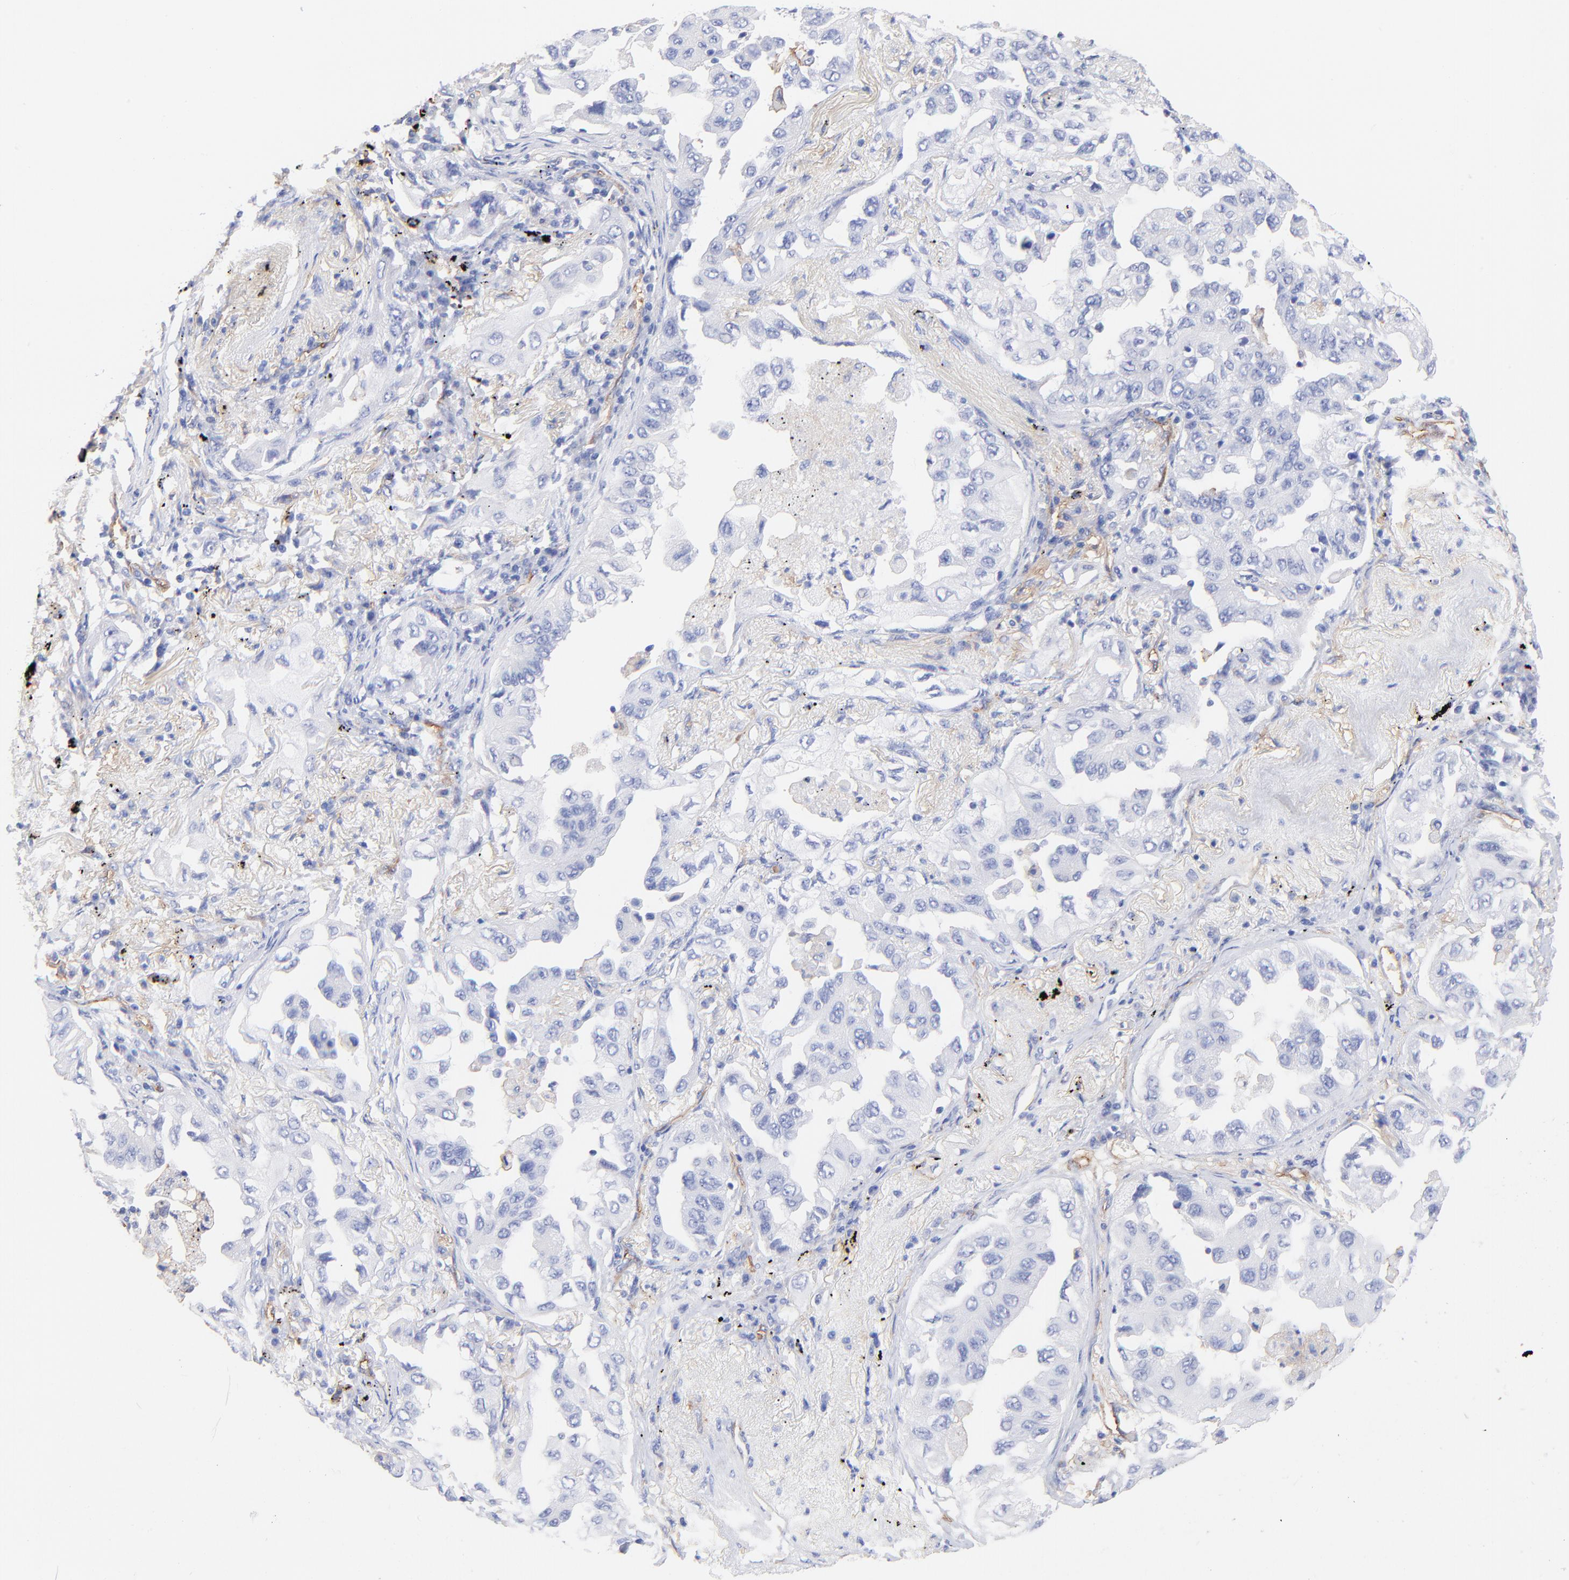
{"staining": {"intensity": "negative", "quantity": "none", "location": "none"}, "tissue": "lung cancer", "cell_type": "Tumor cells", "image_type": "cancer", "snomed": [{"axis": "morphology", "description": "Adenocarcinoma, NOS"}, {"axis": "topography", "description": "Lung"}], "caption": "Immunohistochemistry (IHC) of human lung adenocarcinoma demonstrates no staining in tumor cells.", "gene": "SLC44A2", "patient": {"sex": "female", "age": 65}}